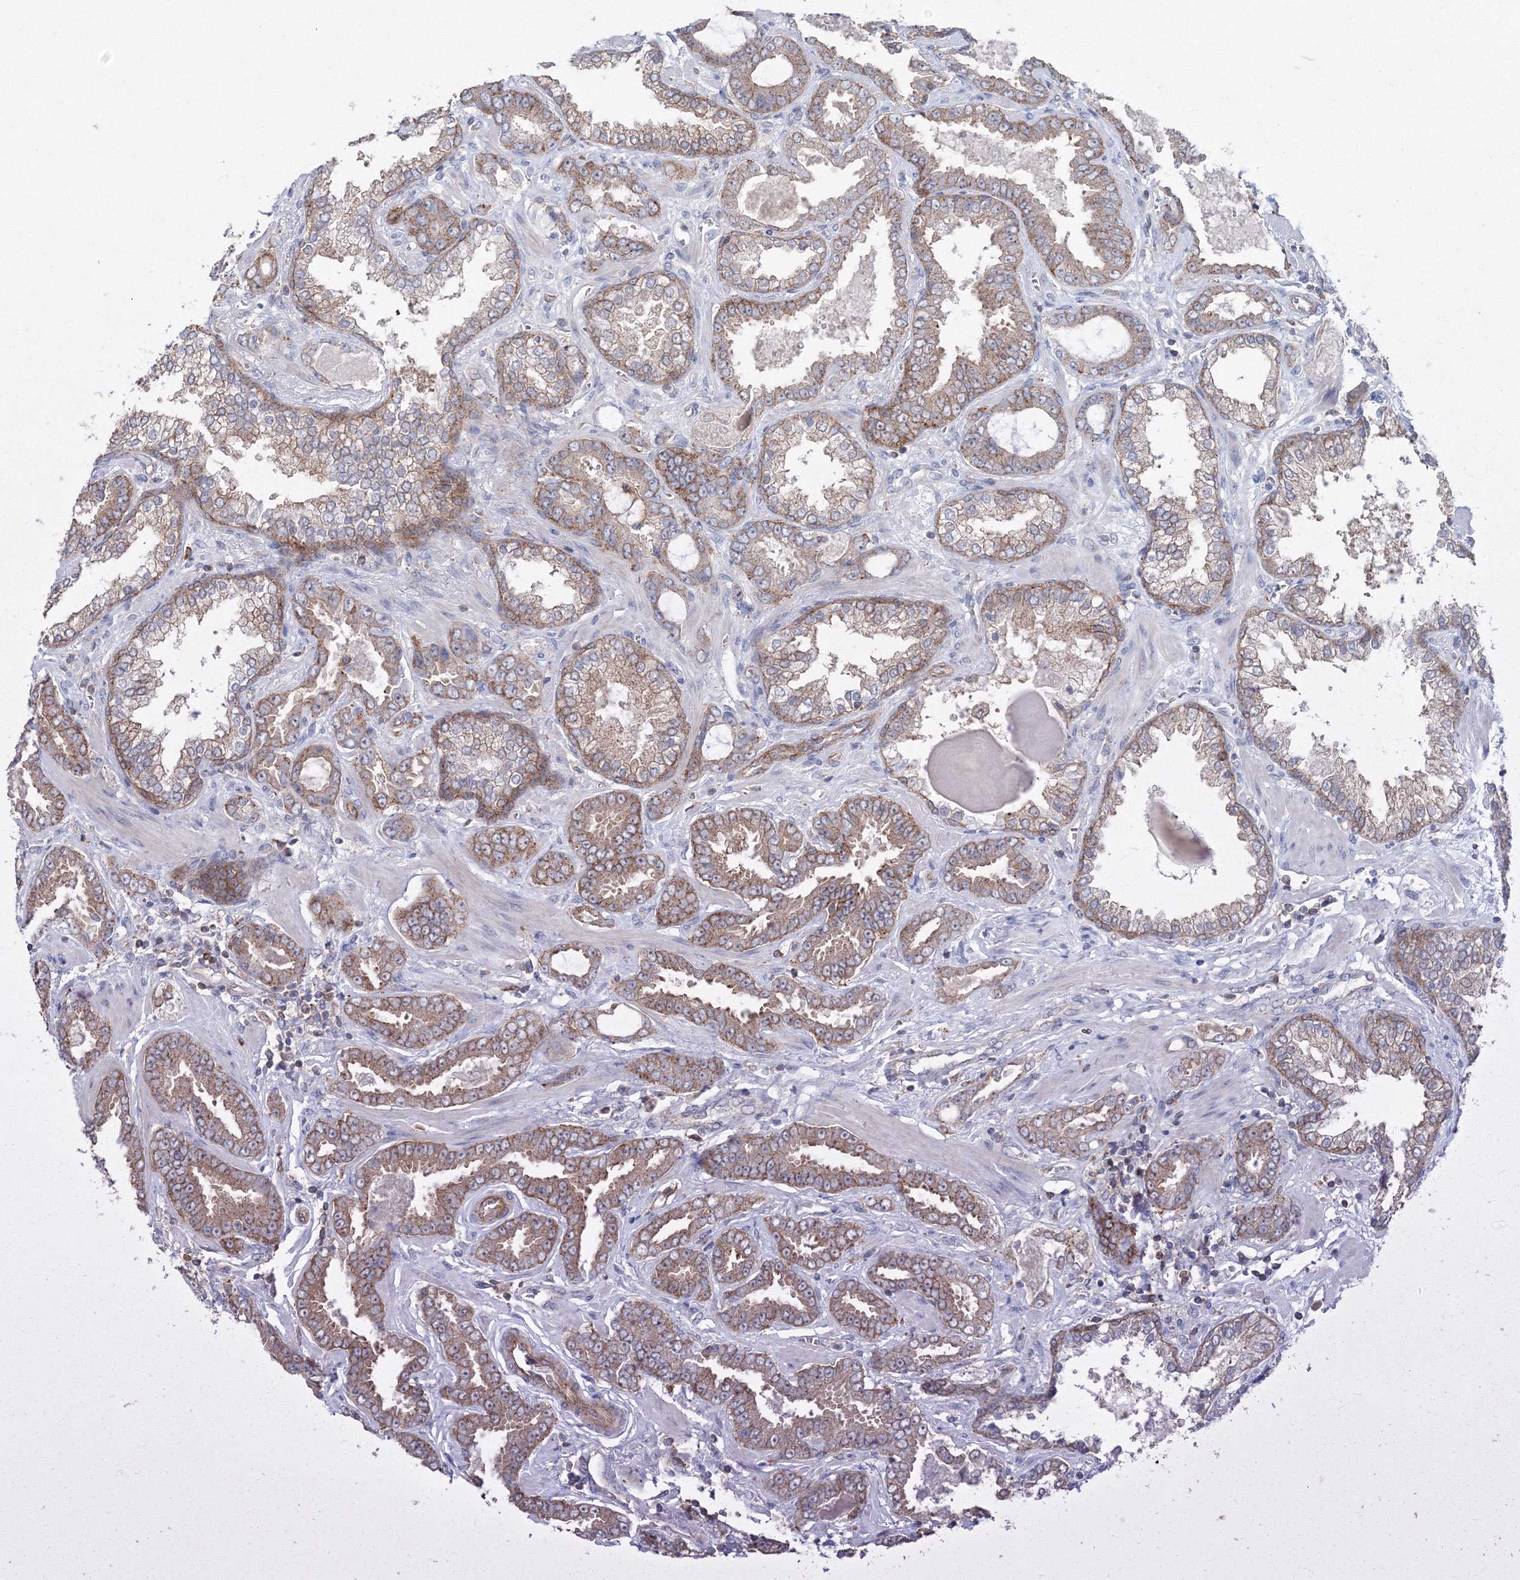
{"staining": {"intensity": "weak", "quantity": ">75%", "location": "cytoplasmic/membranous"}, "tissue": "prostate cancer", "cell_type": "Tumor cells", "image_type": "cancer", "snomed": [{"axis": "morphology", "description": "Adenocarcinoma, Low grade"}, {"axis": "topography", "description": "Prostate"}], "caption": "Immunohistochemistry (IHC) image of prostate cancer (adenocarcinoma (low-grade)) stained for a protein (brown), which reveals low levels of weak cytoplasmic/membranous positivity in approximately >75% of tumor cells.", "gene": "GGA2", "patient": {"sex": "male", "age": 60}}